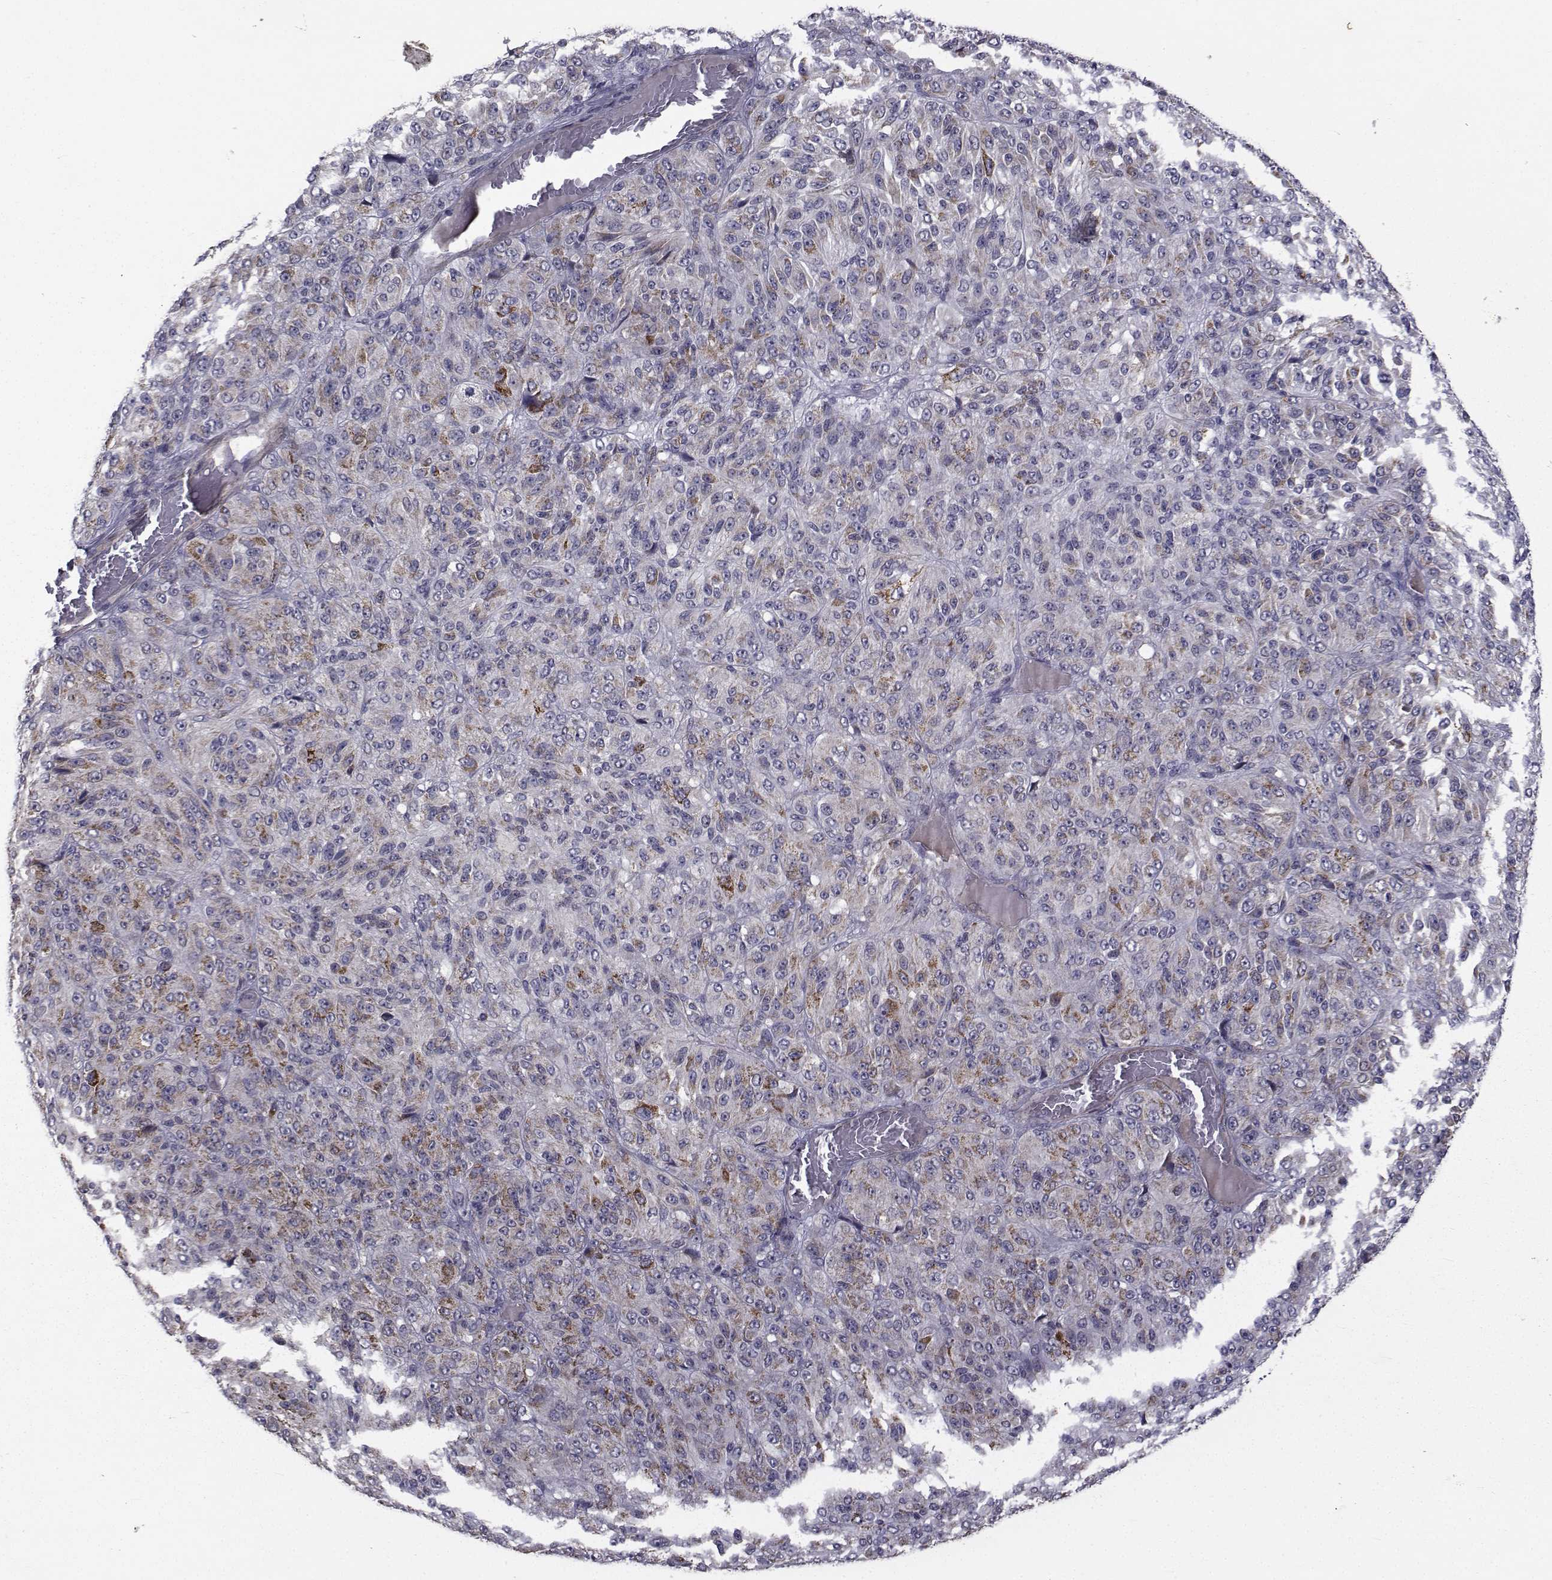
{"staining": {"intensity": "moderate", "quantity": "<25%", "location": "cytoplasmic/membranous"}, "tissue": "melanoma", "cell_type": "Tumor cells", "image_type": "cancer", "snomed": [{"axis": "morphology", "description": "Malignant melanoma, Metastatic site"}, {"axis": "topography", "description": "Brain"}], "caption": "Protein positivity by immunohistochemistry displays moderate cytoplasmic/membranous staining in approximately <25% of tumor cells in malignant melanoma (metastatic site).", "gene": "FDXR", "patient": {"sex": "female", "age": 56}}